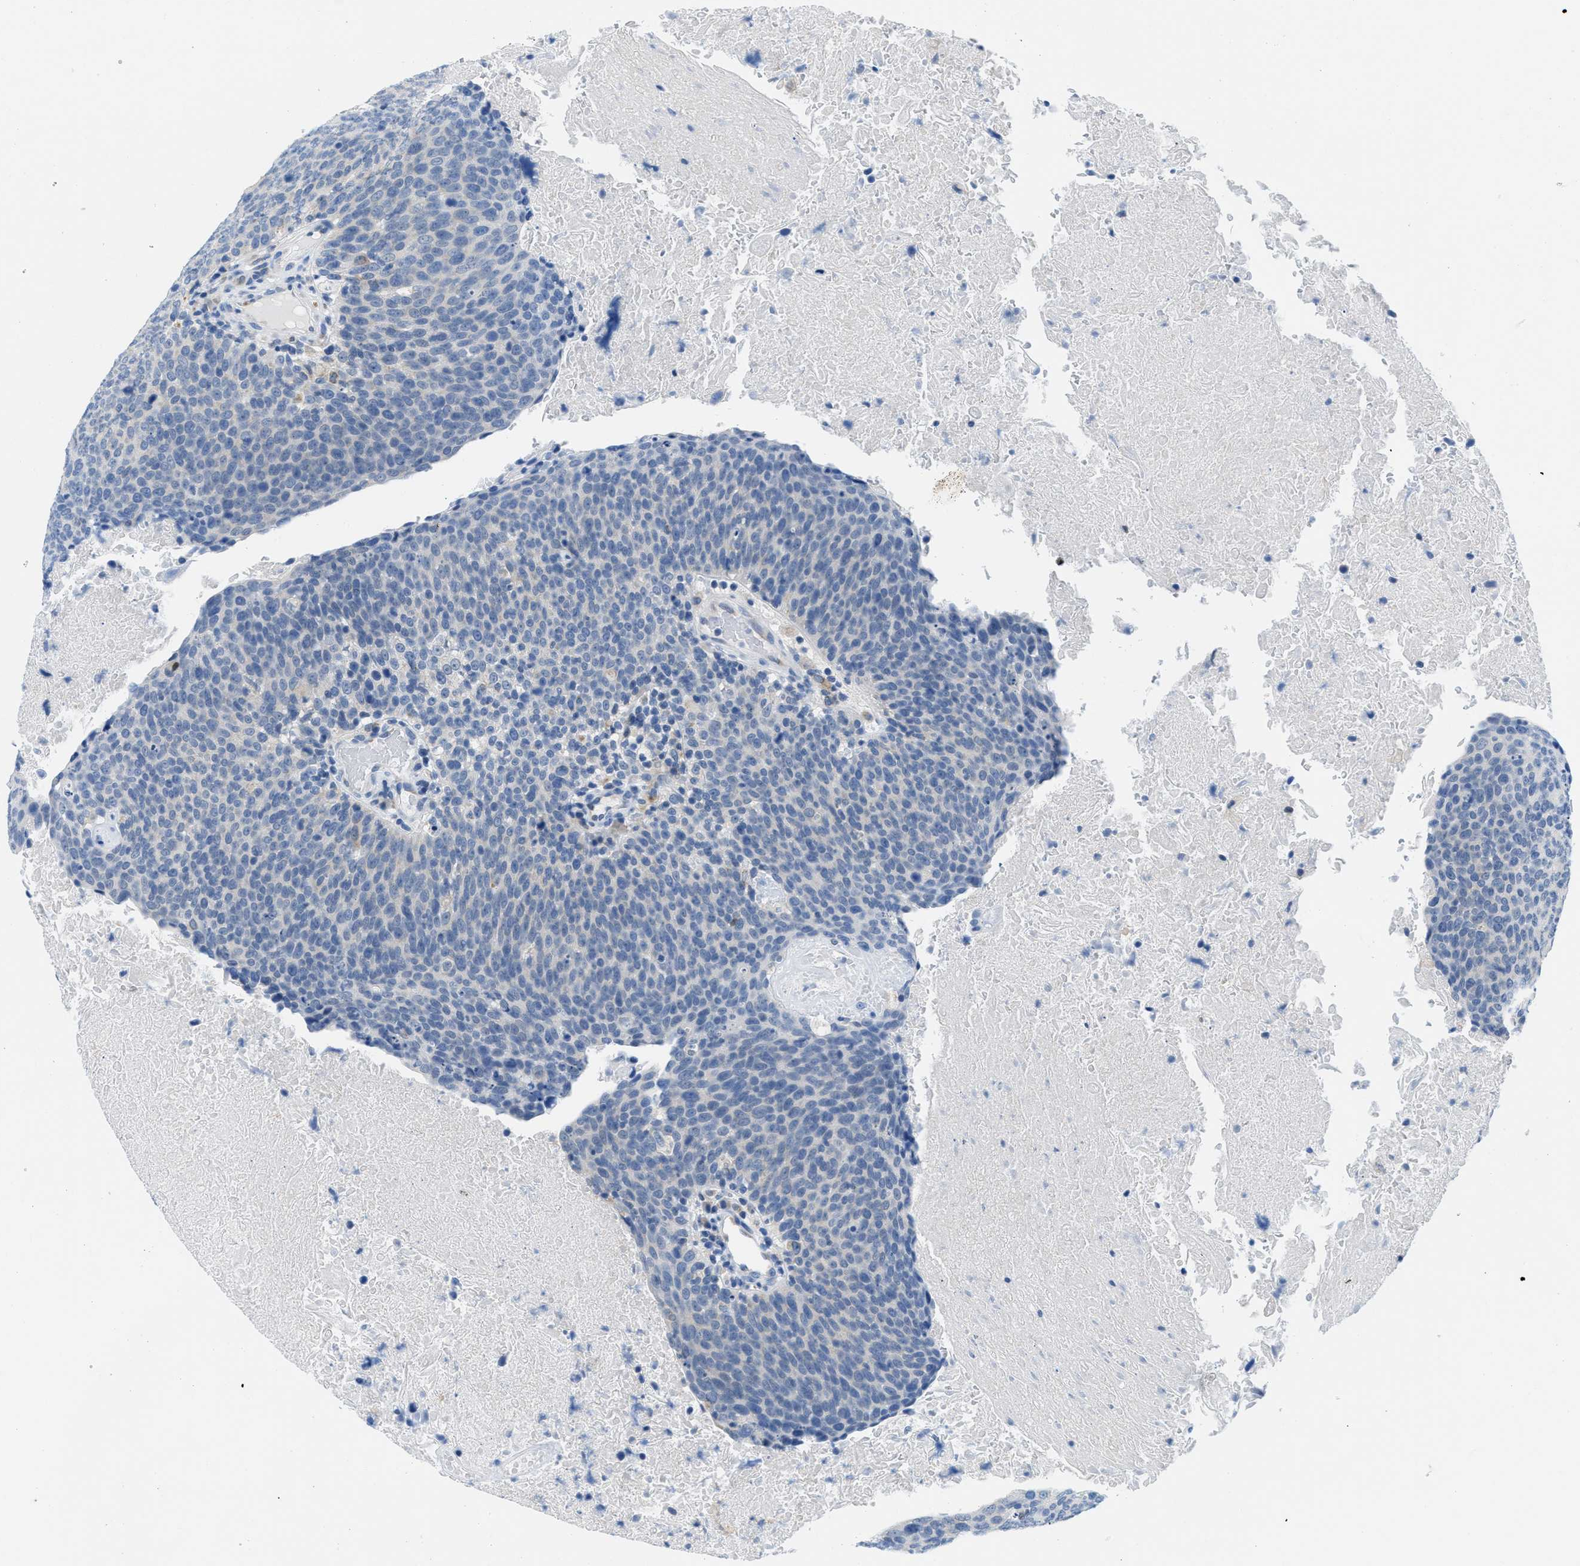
{"staining": {"intensity": "negative", "quantity": "none", "location": "none"}, "tissue": "head and neck cancer", "cell_type": "Tumor cells", "image_type": "cancer", "snomed": [{"axis": "morphology", "description": "Squamous cell carcinoma, NOS"}, {"axis": "morphology", "description": "Squamous cell carcinoma, metastatic, NOS"}, {"axis": "topography", "description": "Lymph node"}, {"axis": "topography", "description": "Head-Neck"}], "caption": "This micrograph is of head and neck metastatic squamous cell carcinoma stained with immunohistochemistry (IHC) to label a protein in brown with the nuclei are counter-stained blue. There is no staining in tumor cells.", "gene": "PTDSS1", "patient": {"sex": "male", "age": 62}}